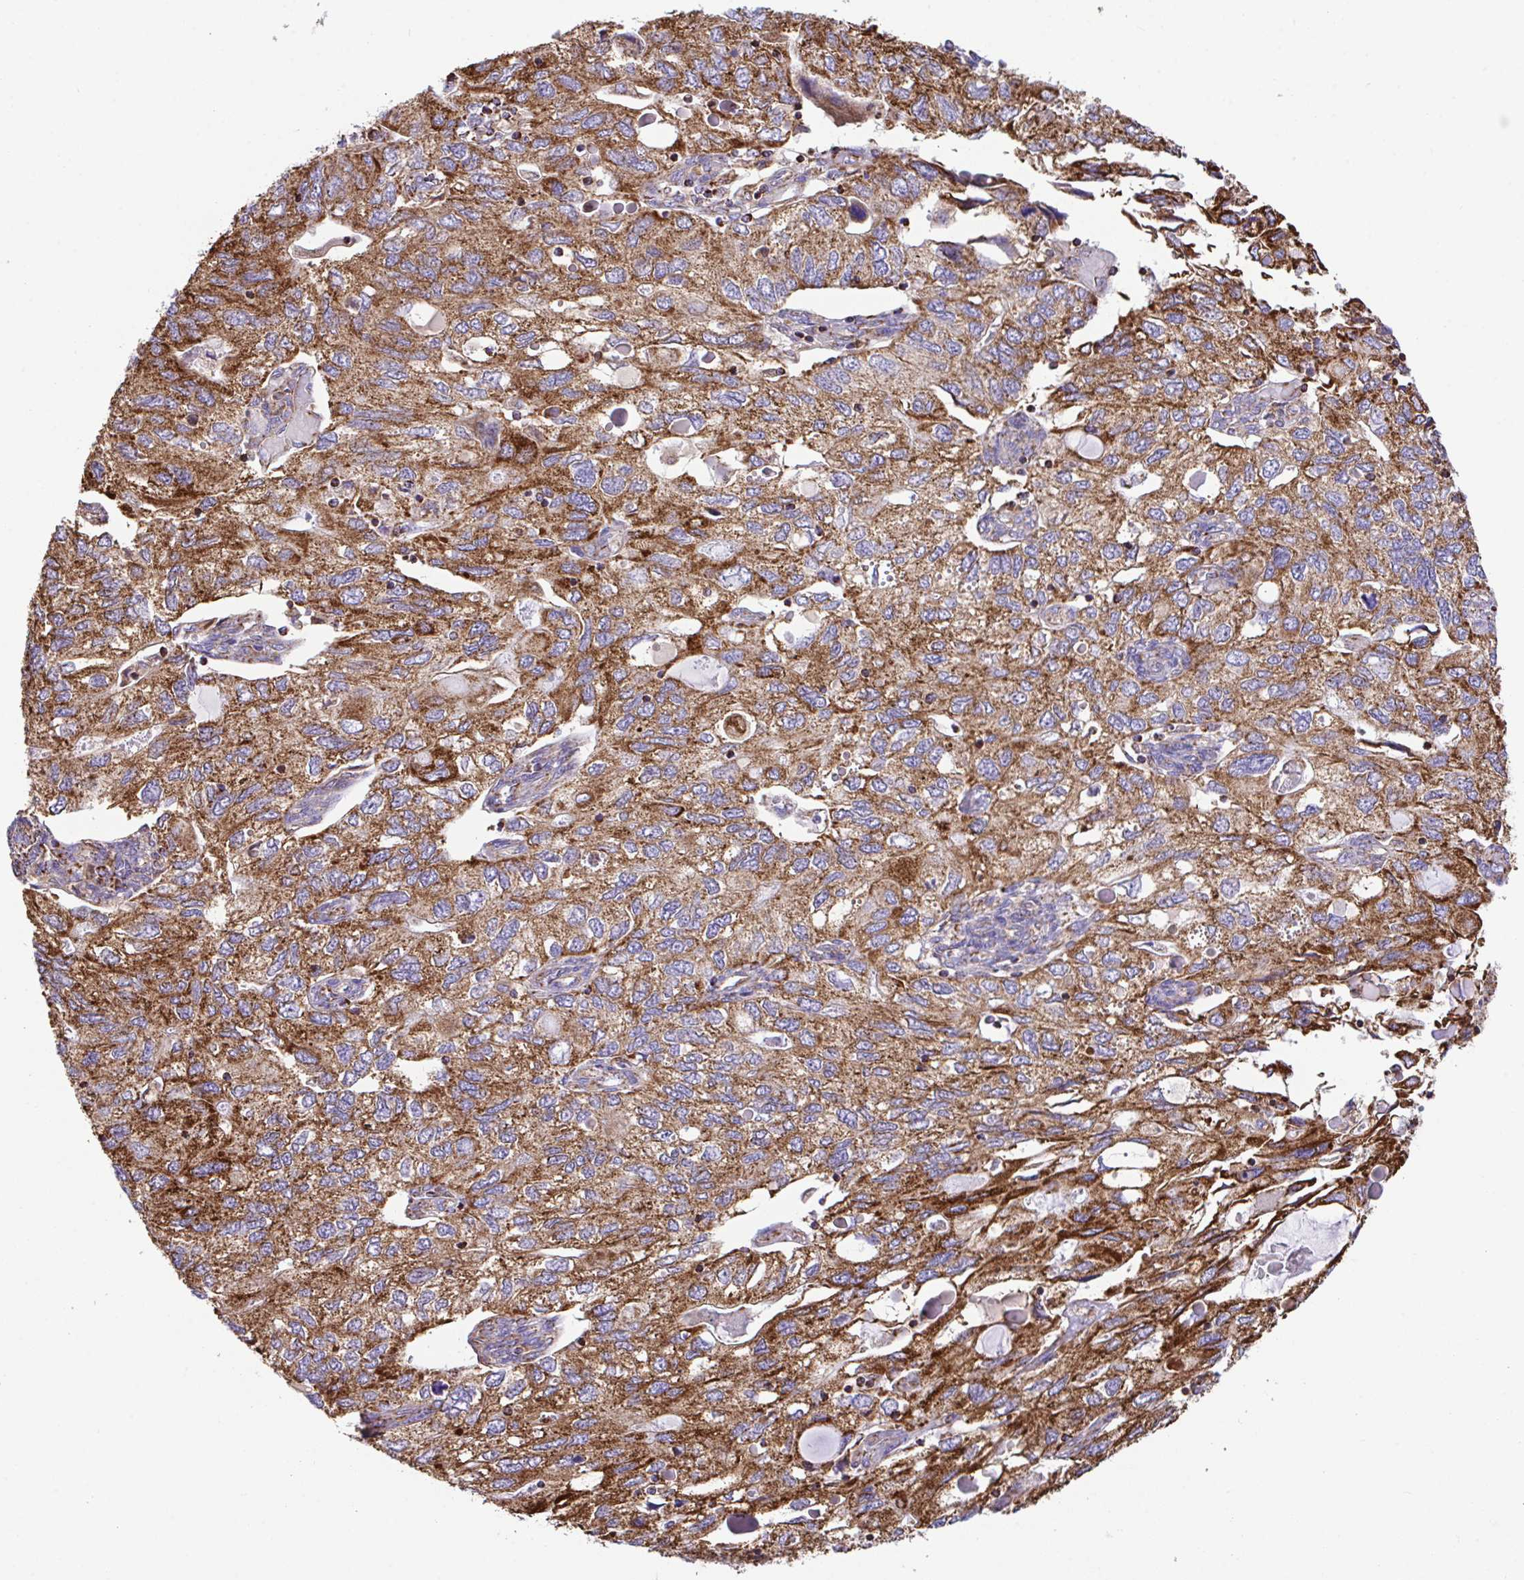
{"staining": {"intensity": "strong", "quantity": ">75%", "location": "cytoplasmic/membranous"}, "tissue": "endometrial cancer", "cell_type": "Tumor cells", "image_type": "cancer", "snomed": [{"axis": "morphology", "description": "Carcinoma, NOS"}, {"axis": "topography", "description": "Uterus"}], "caption": "Protein expression analysis of endometrial cancer exhibits strong cytoplasmic/membranous expression in about >75% of tumor cells.", "gene": "PCMTD2", "patient": {"sex": "female", "age": 76}}